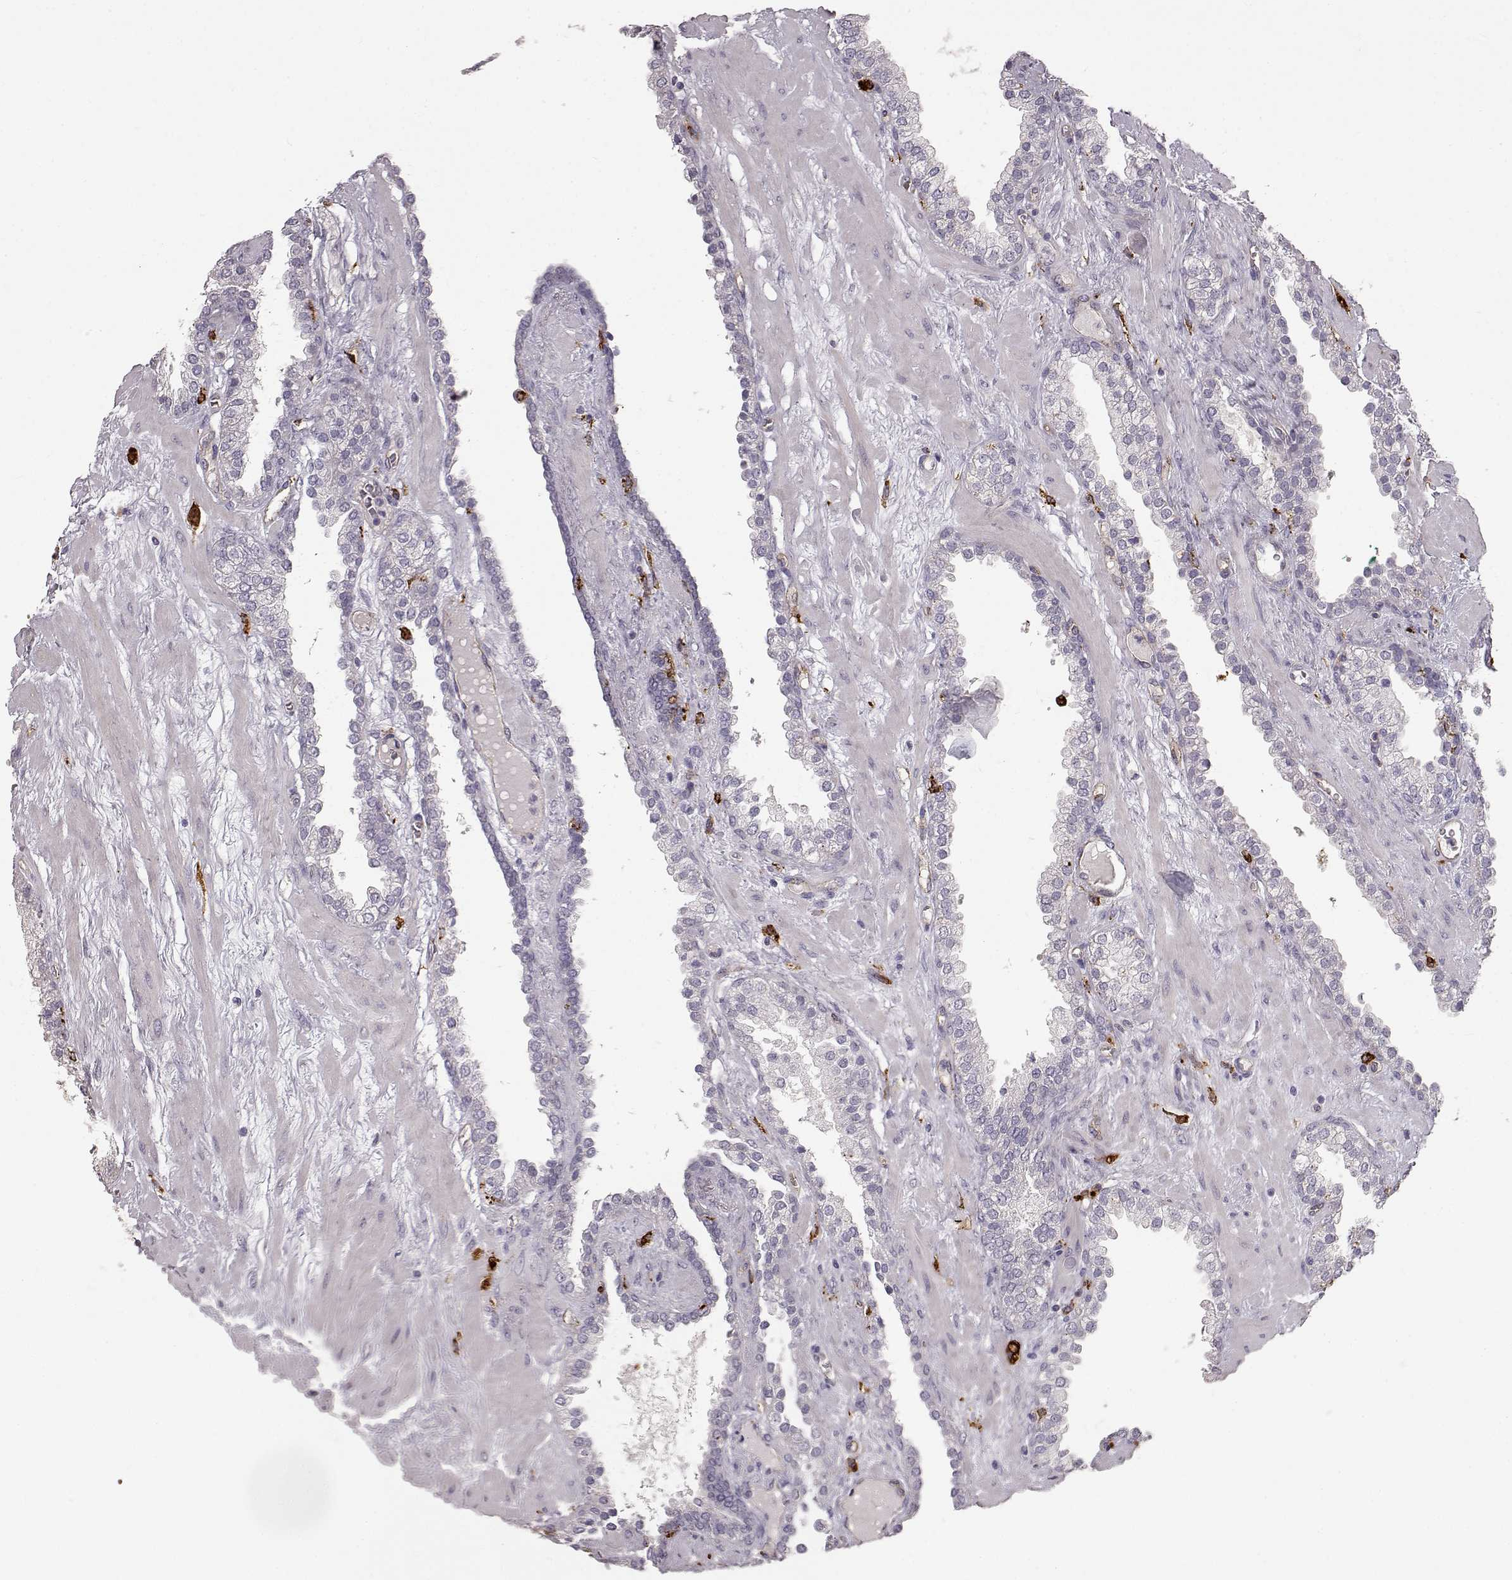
{"staining": {"intensity": "negative", "quantity": "none", "location": "none"}, "tissue": "prostate cancer", "cell_type": "Tumor cells", "image_type": "cancer", "snomed": [{"axis": "morphology", "description": "Adenocarcinoma, Low grade"}, {"axis": "topography", "description": "Prostate"}], "caption": "The micrograph shows no staining of tumor cells in prostate cancer (low-grade adenocarcinoma).", "gene": "CCNF", "patient": {"sex": "male", "age": 62}}